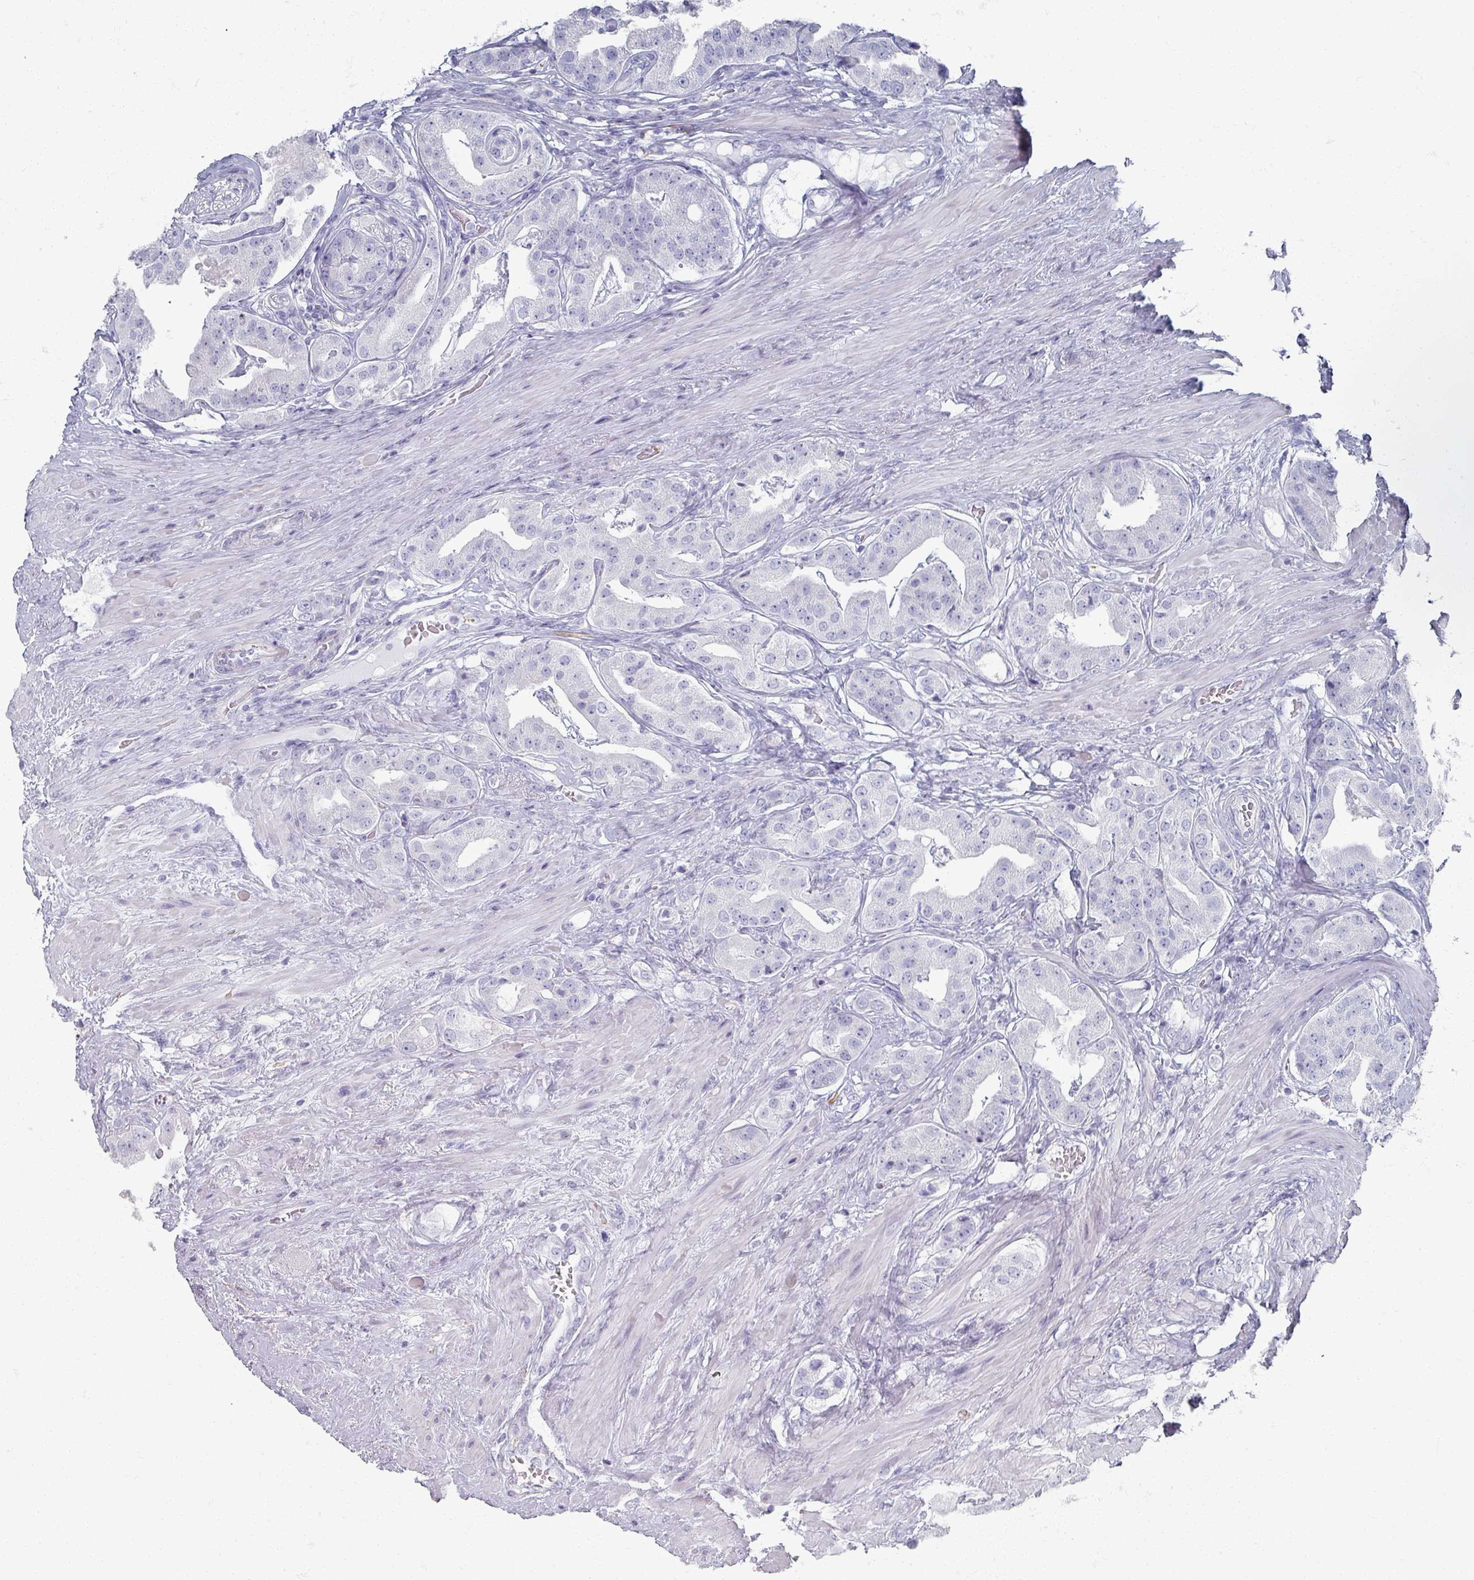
{"staining": {"intensity": "negative", "quantity": "none", "location": "none"}, "tissue": "prostate cancer", "cell_type": "Tumor cells", "image_type": "cancer", "snomed": [{"axis": "morphology", "description": "Adenocarcinoma, High grade"}, {"axis": "topography", "description": "Prostate"}], "caption": "This photomicrograph is of prostate adenocarcinoma (high-grade) stained with IHC to label a protein in brown with the nuclei are counter-stained blue. There is no staining in tumor cells.", "gene": "OMG", "patient": {"sex": "male", "age": 63}}